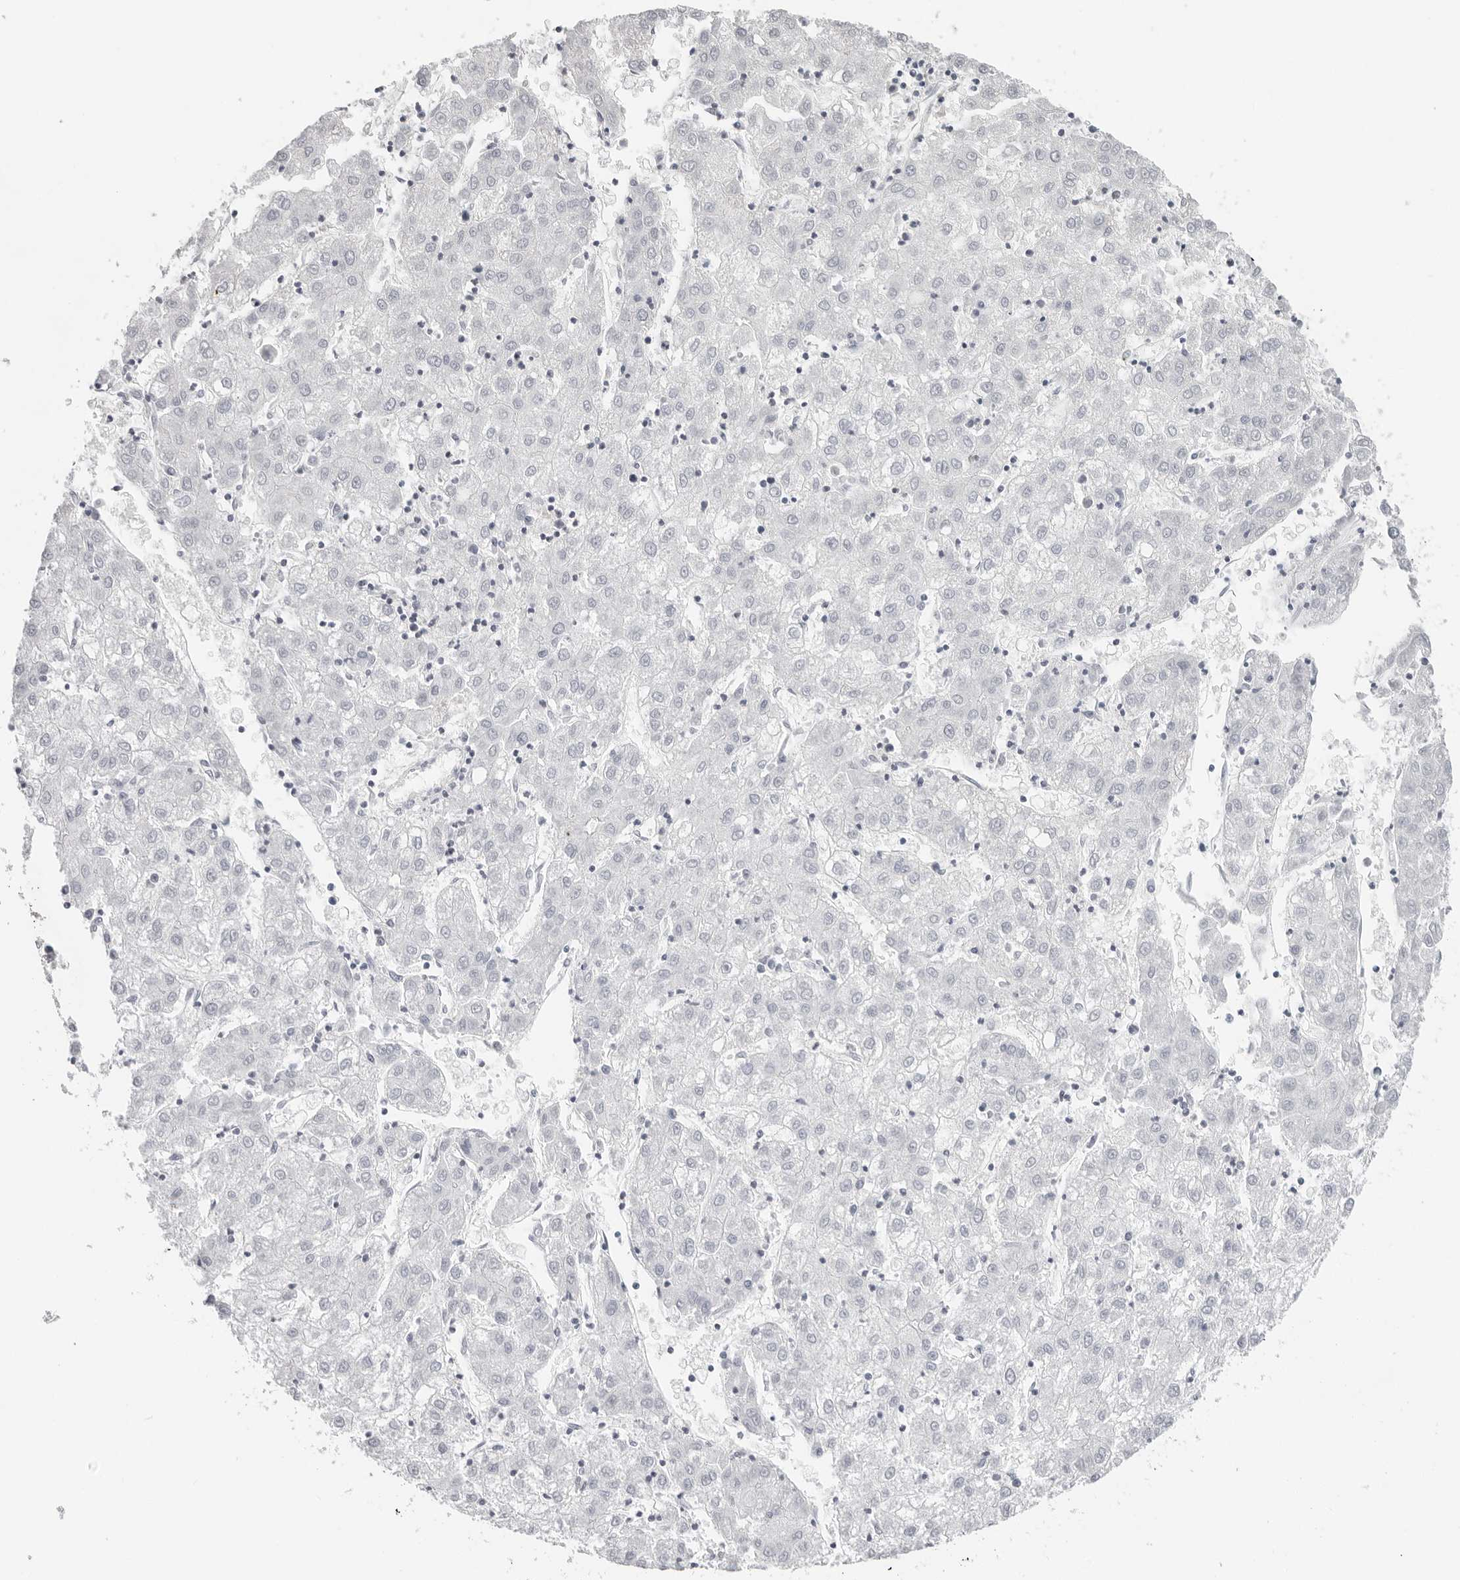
{"staining": {"intensity": "negative", "quantity": "none", "location": "none"}, "tissue": "liver cancer", "cell_type": "Tumor cells", "image_type": "cancer", "snomed": [{"axis": "morphology", "description": "Carcinoma, Hepatocellular, NOS"}, {"axis": "topography", "description": "Liver"}], "caption": "Immunohistochemical staining of liver hepatocellular carcinoma displays no significant expression in tumor cells.", "gene": "FMNL1", "patient": {"sex": "male", "age": 72}}